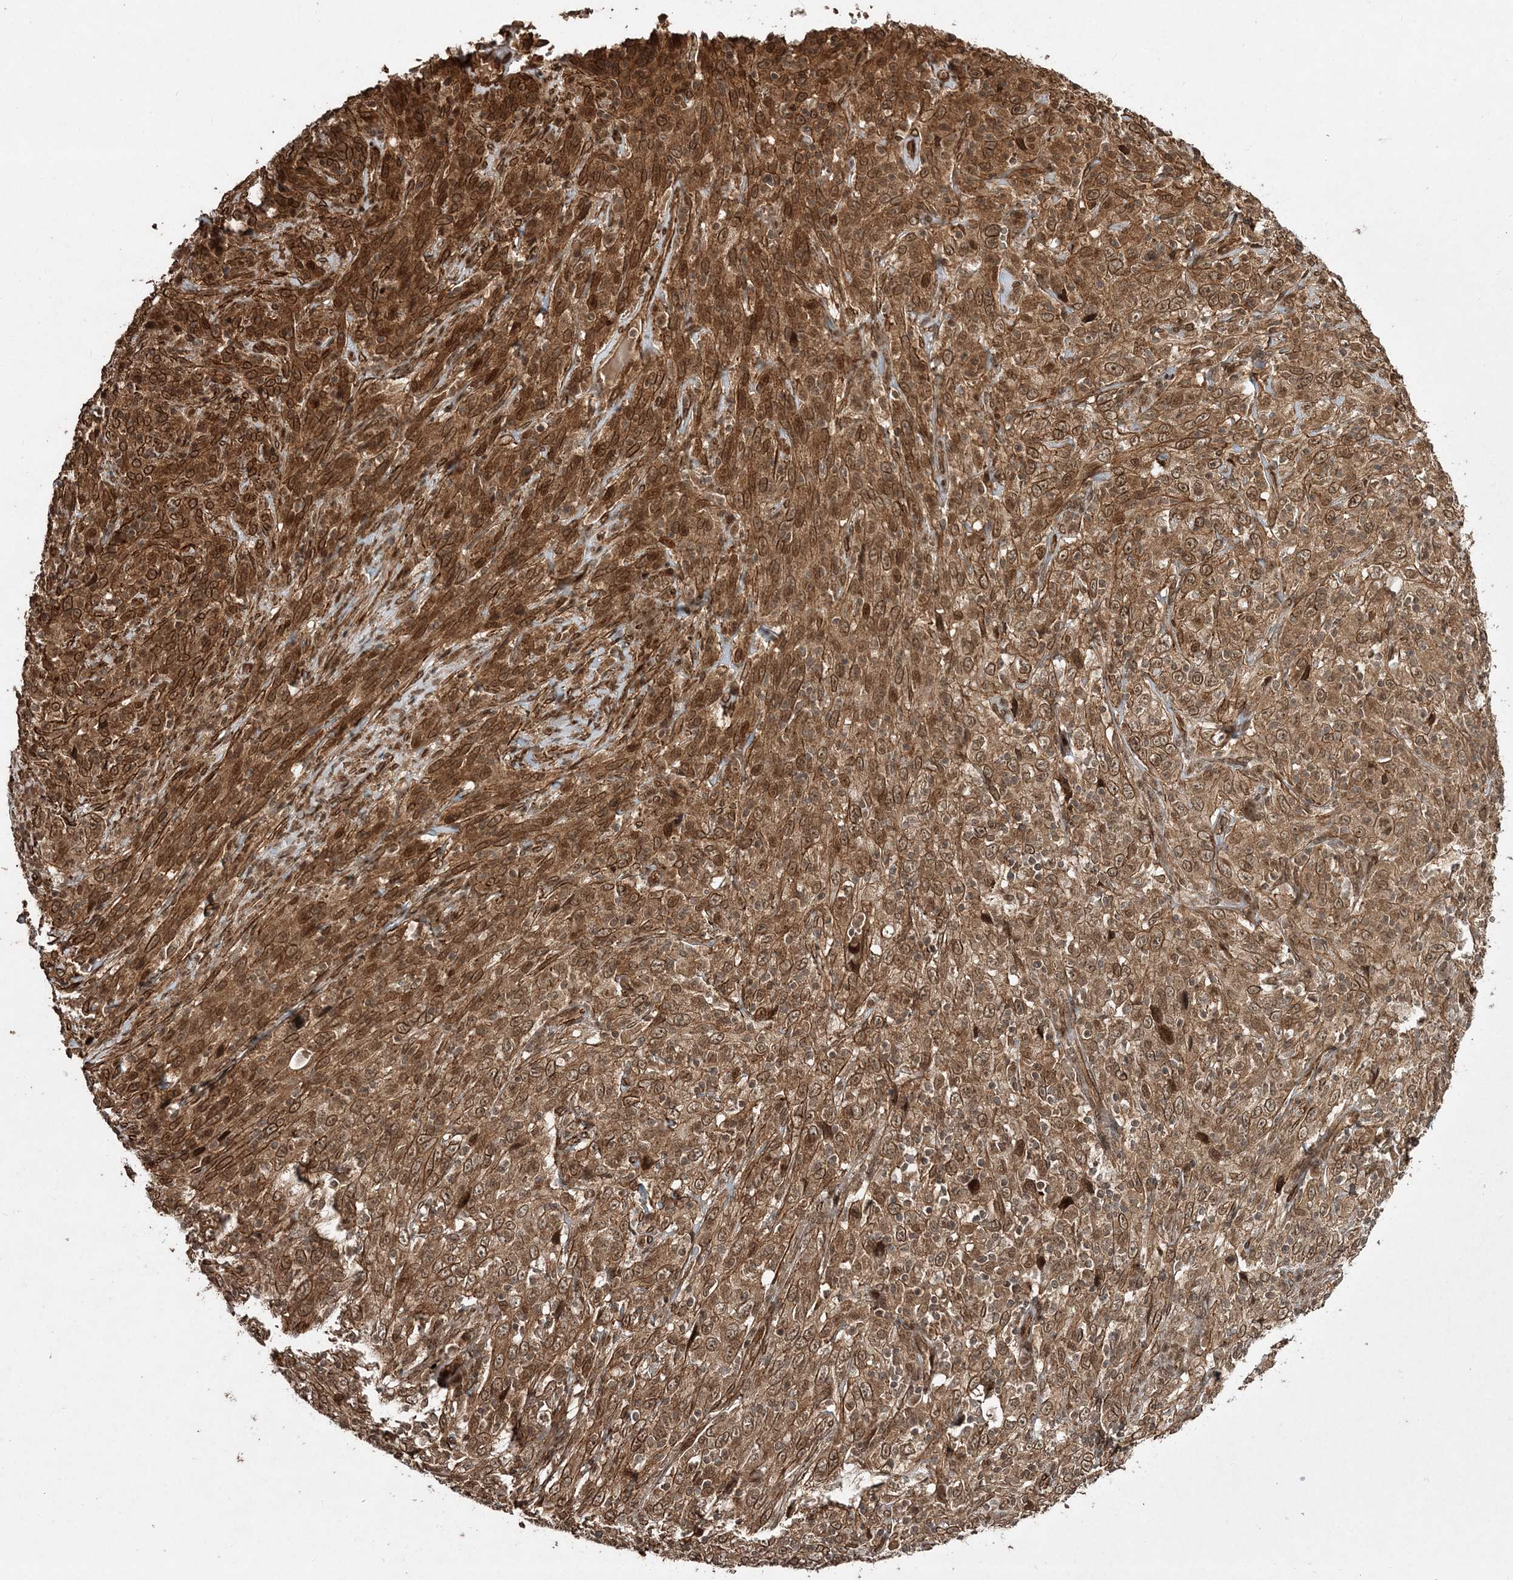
{"staining": {"intensity": "moderate", "quantity": ">75%", "location": "cytoplasmic/membranous,nuclear"}, "tissue": "cervical cancer", "cell_type": "Tumor cells", "image_type": "cancer", "snomed": [{"axis": "morphology", "description": "Squamous cell carcinoma, NOS"}, {"axis": "topography", "description": "Cervix"}], "caption": "Cervical cancer (squamous cell carcinoma) stained for a protein (brown) exhibits moderate cytoplasmic/membranous and nuclear positive expression in approximately >75% of tumor cells.", "gene": "ETAA1", "patient": {"sex": "female", "age": 46}}